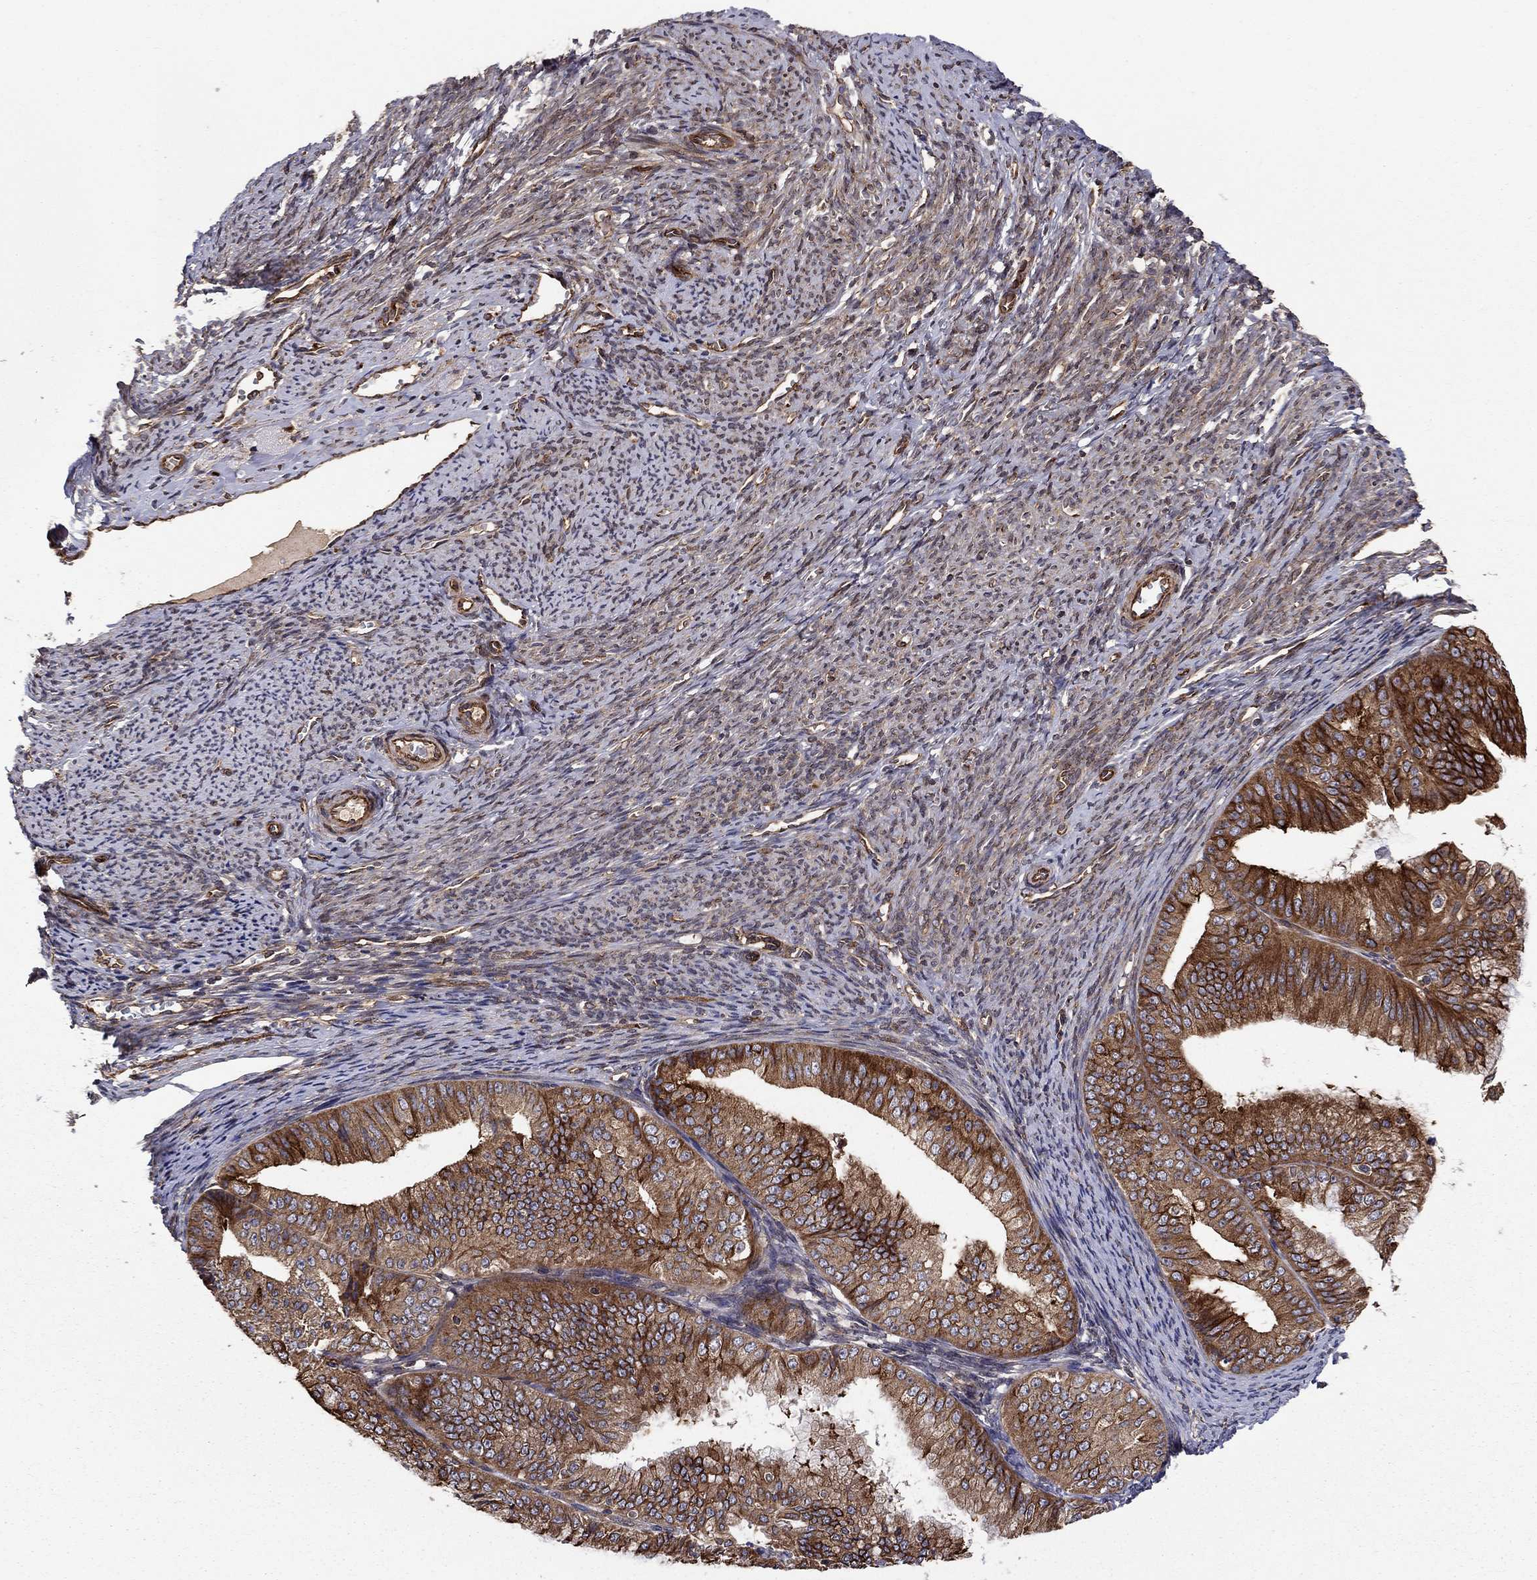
{"staining": {"intensity": "strong", "quantity": "25%-75%", "location": "cytoplasmic/membranous"}, "tissue": "endometrial cancer", "cell_type": "Tumor cells", "image_type": "cancer", "snomed": [{"axis": "morphology", "description": "Adenocarcinoma, NOS"}, {"axis": "topography", "description": "Endometrium"}], "caption": "Protein expression by immunohistochemistry (IHC) demonstrates strong cytoplasmic/membranous positivity in about 25%-75% of tumor cells in adenocarcinoma (endometrial).", "gene": "BMERB1", "patient": {"sex": "female", "age": 63}}